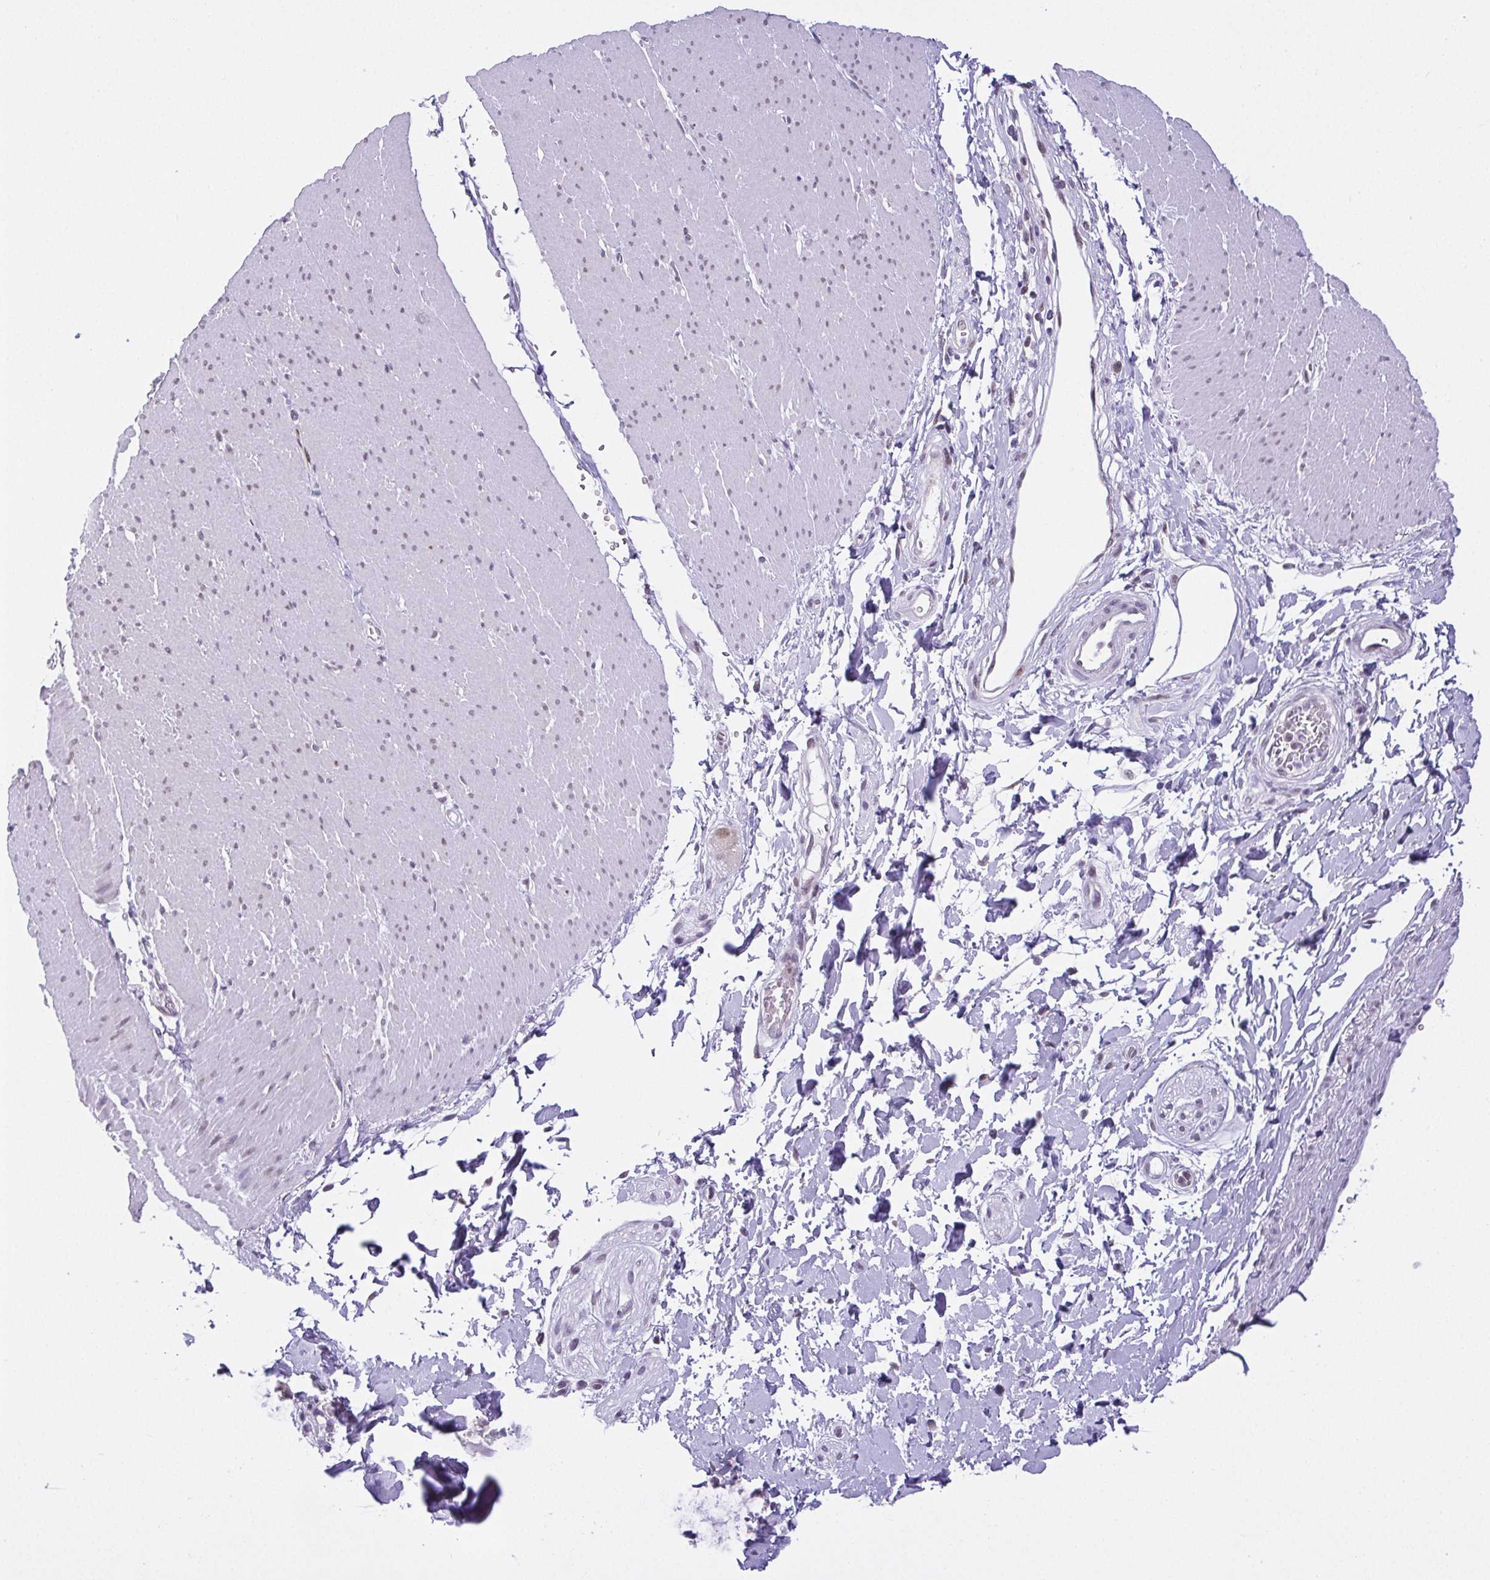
{"staining": {"intensity": "negative", "quantity": "none", "location": "none"}, "tissue": "smooth muscle", "cell_type": "Smooth muscle cells", "image_type": "normal", "snomed": [{"axis": "morphology", "description": "Normal tissue, NOS"}, {"axis": "topography", "description": "Smooth muscle"}, {"axis": "topography", "description": "Rectum"}], "caption": "Smooth muscle cells show no significant positivity in normal smooth muscle. Nuclei are stained in blue.", "gene": "RBM3", "patient": {"sex": "male", "age": 53}}